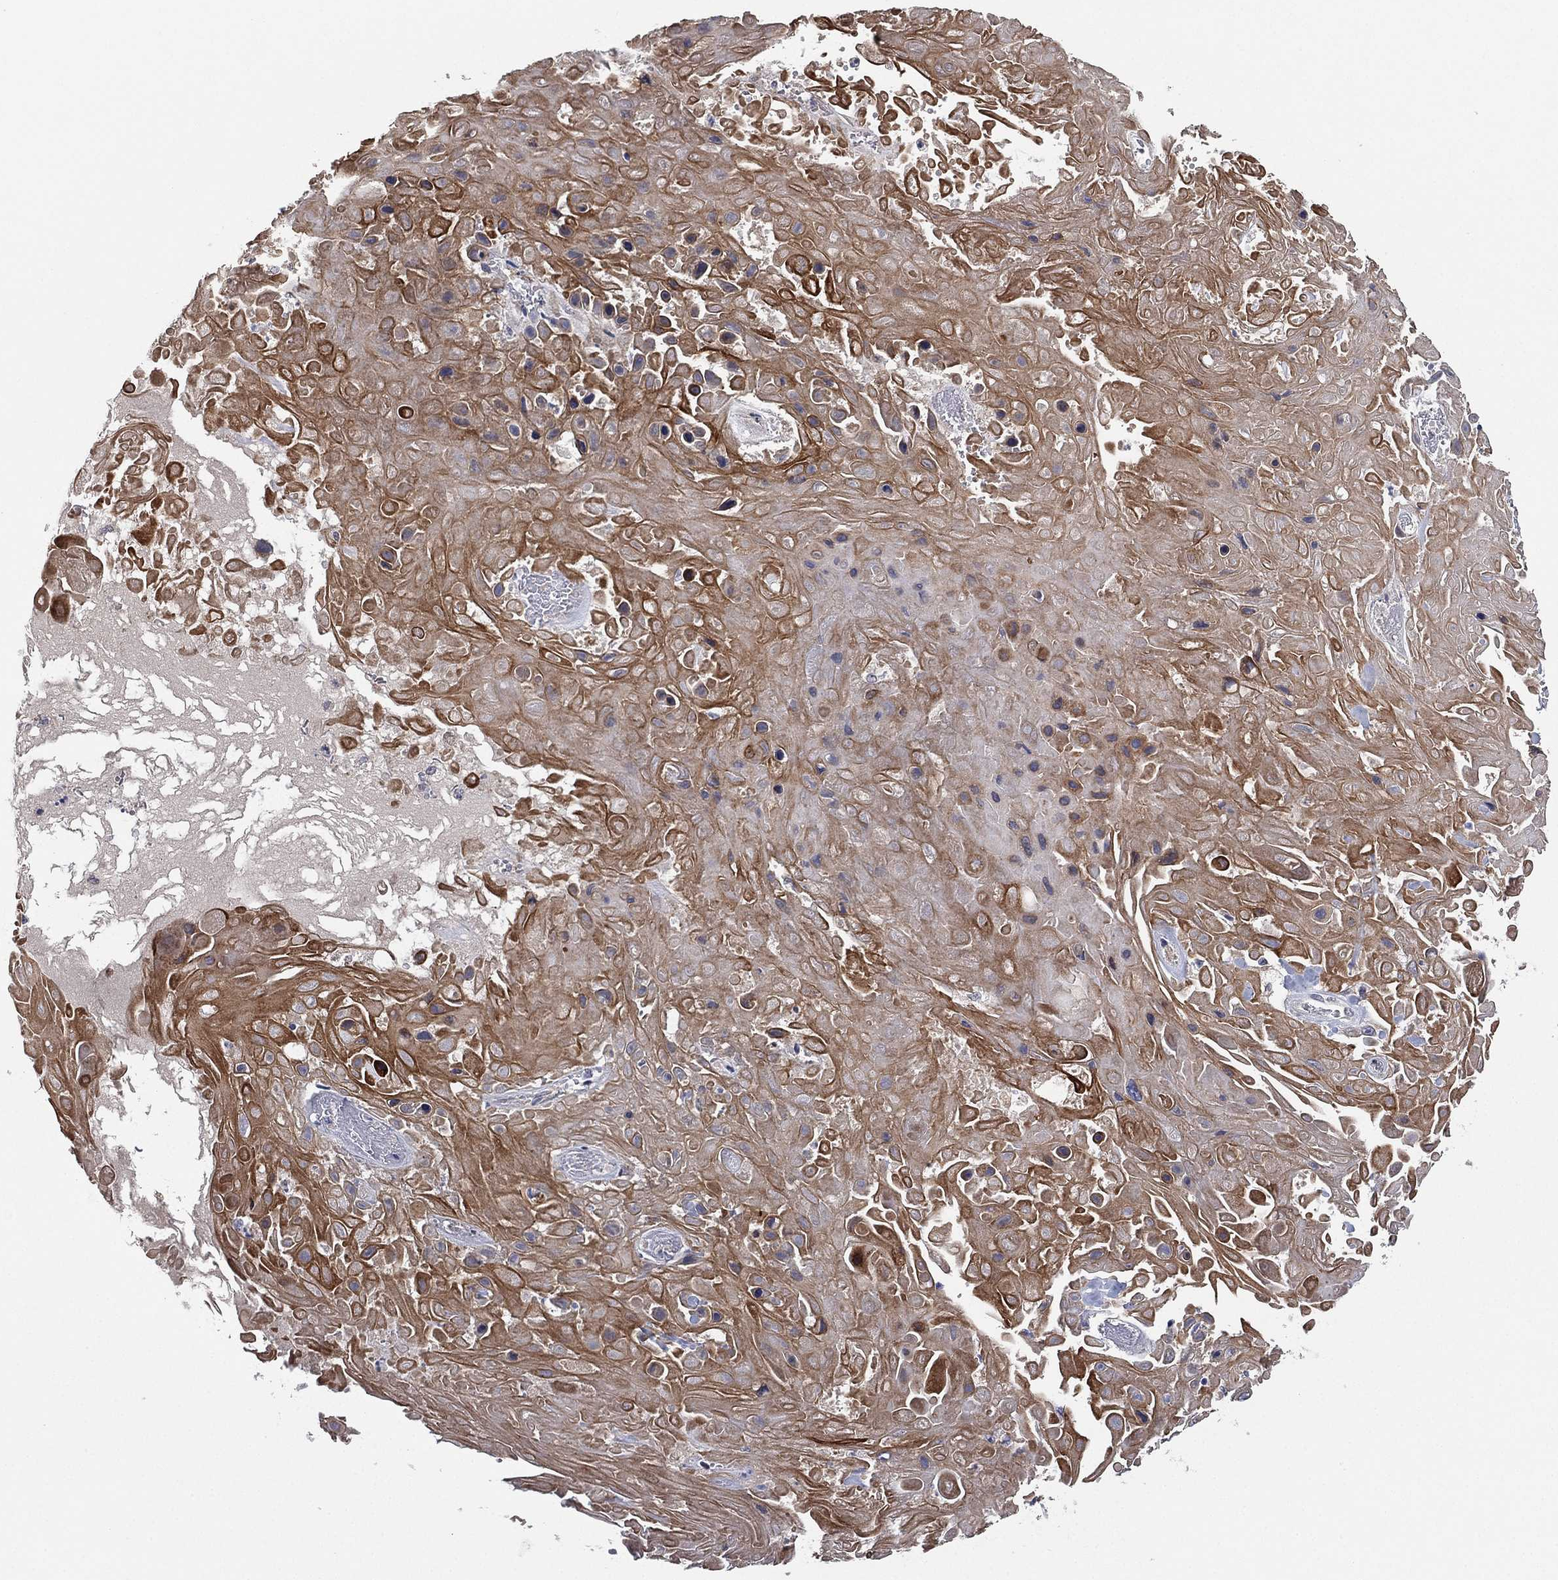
{"staining": {"intensity": "moderate", "quantity": "25%-75%", "location": "cytoplasmic/membranous"}, "tissue": "skin cancer", "cell_type": "Tumor cells", "image_type": "cancer", "snomed": [{"axis": "morphology", "description": "Squamous cell carcinoma, NOS"}, {"axis": "topography", "description": "Skin"}], "caption": "The immunohistochemical stain labels moderate cytoplasmic/membranous staining in tumor cells of skin squamous cell carcinoma tissue.", "gene": "MPP7", "patient": {"sex": "male", "age": 82}}